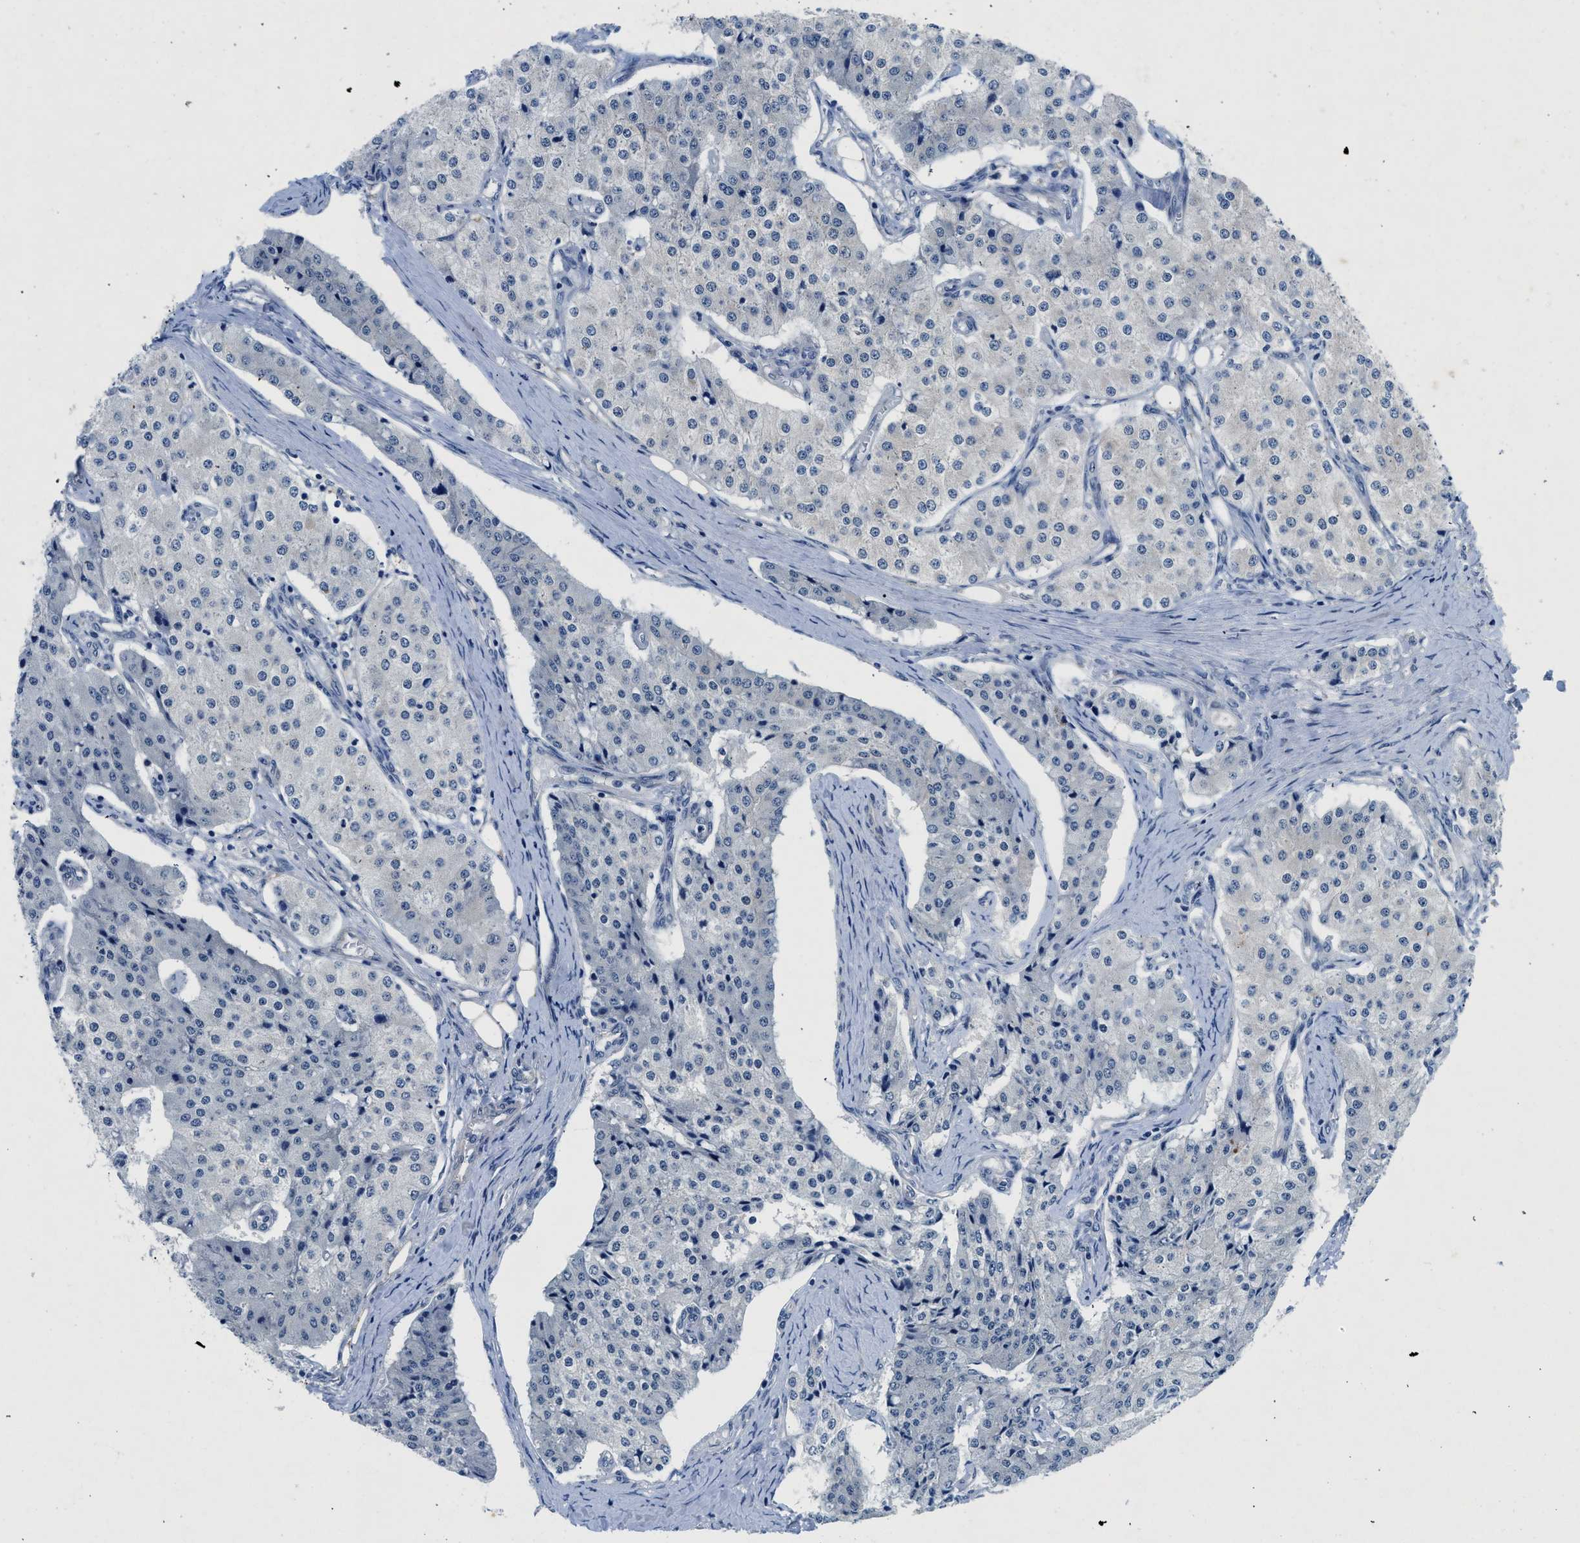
{"staining": {"intensity": "negative", "quantity": "none", "location": "none"}, "tissue": "carcinoid", "cell_type": "Tumor cells", "image_type": "cancer", "snomed": [{"axis": "morphology", "description": "Carcinoid, malignant, NOS"}, {"axis": "topography", "description": "Colon"}], "caption": "There is no significant expression in tumor cells of malignant carcinoid.", "gene": "COPS2", "patient": {"sex": "female", "age": 52}}